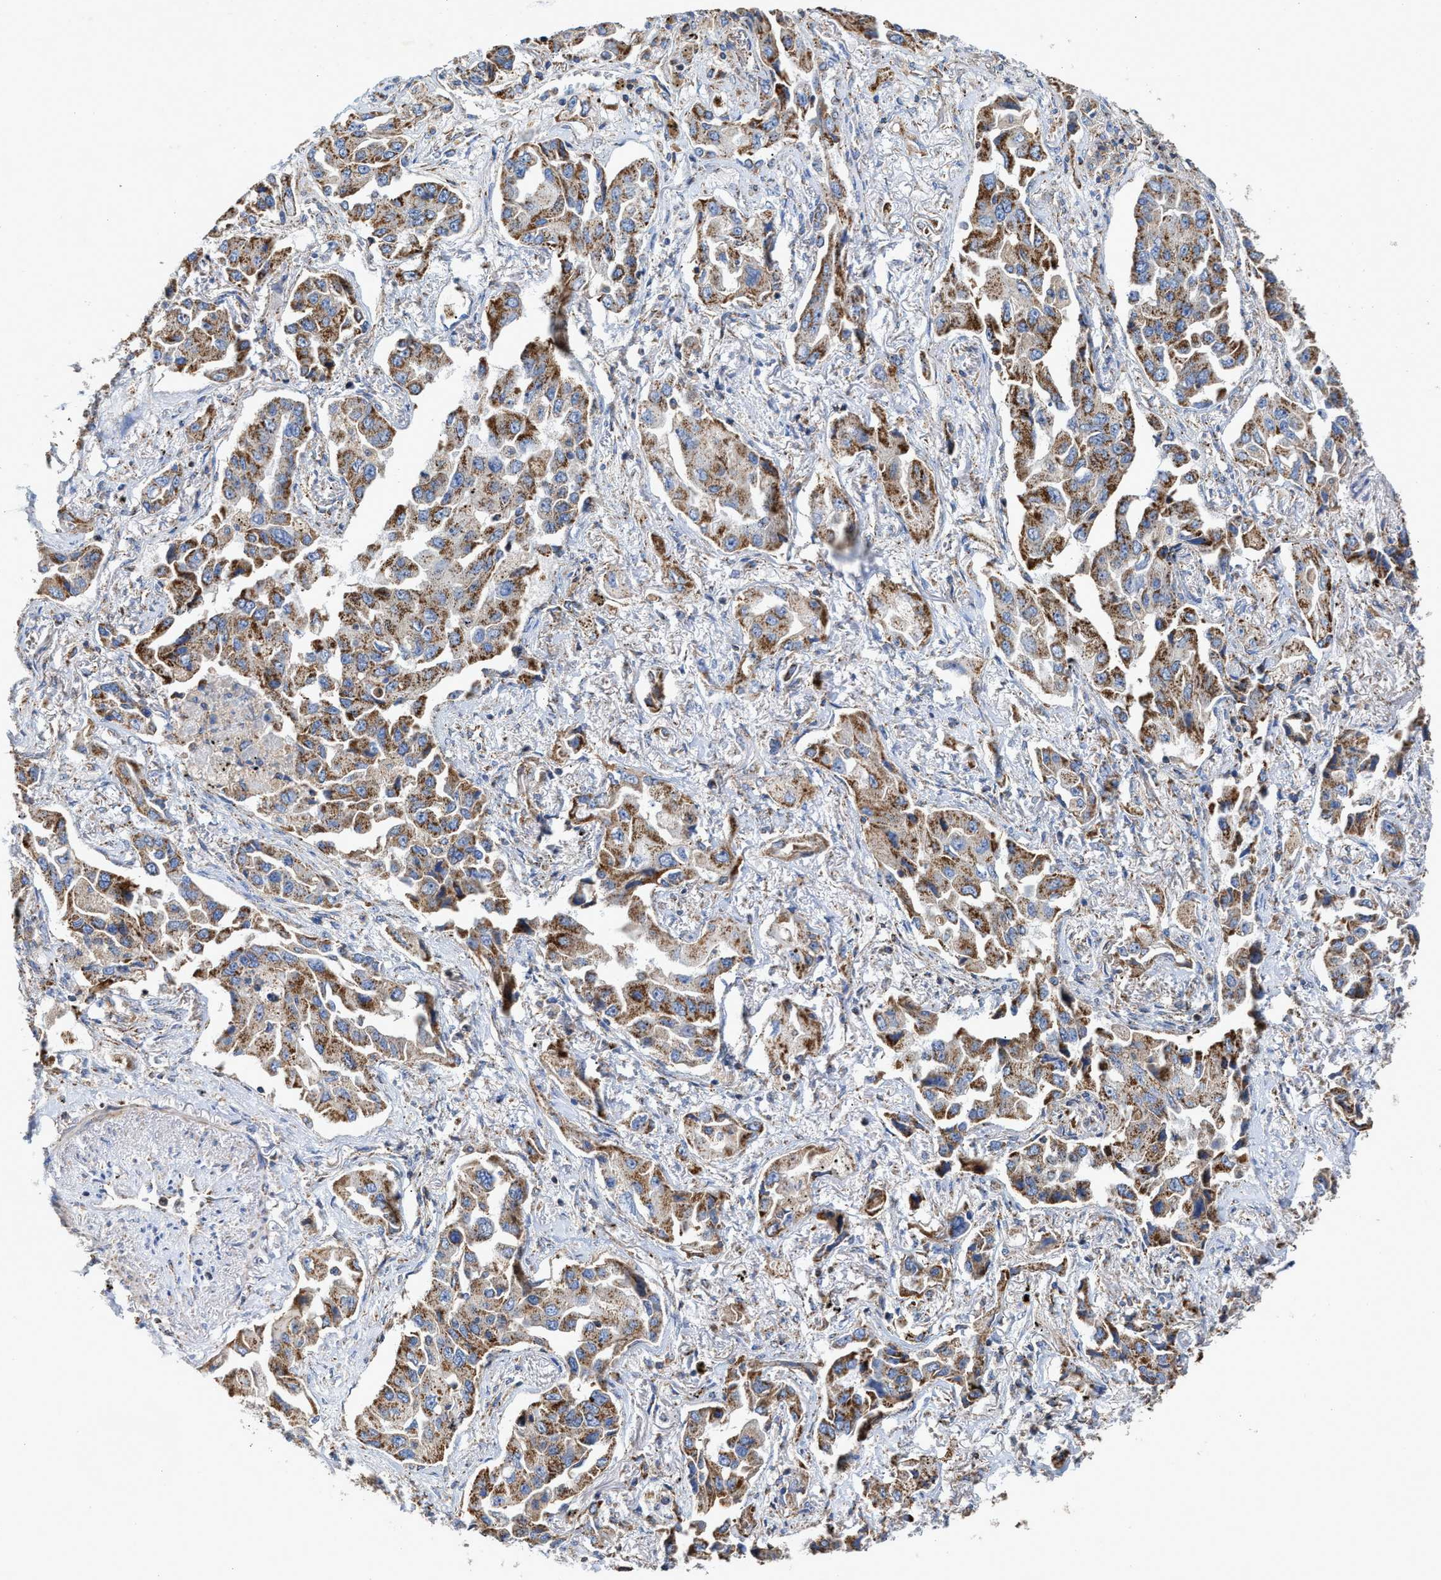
{"staining": {"intensity": "moderate", "quantity": ">75%", "location": "cytoplasmic/membranous"}, "tissue": "lung cancer", "cell_type": "Tumor cells", "image_type": "cancer", "snomed": [{"axis": "morphology", "description": "Adenocarcinoma, NOS"}, {"axis": "topography", "description": "Lung"}], "caption": "Lung cancer (adenocarcinoma) stained with DAB (3,3'-diaminobenzidine) immunohistochemistry (IHC) displays medium levels of moderate cytoplasmic/membranous staining in approximately >75% of tumor cells.", "gene": "MECR", "patient": {"sex": "female", "age": 65}}